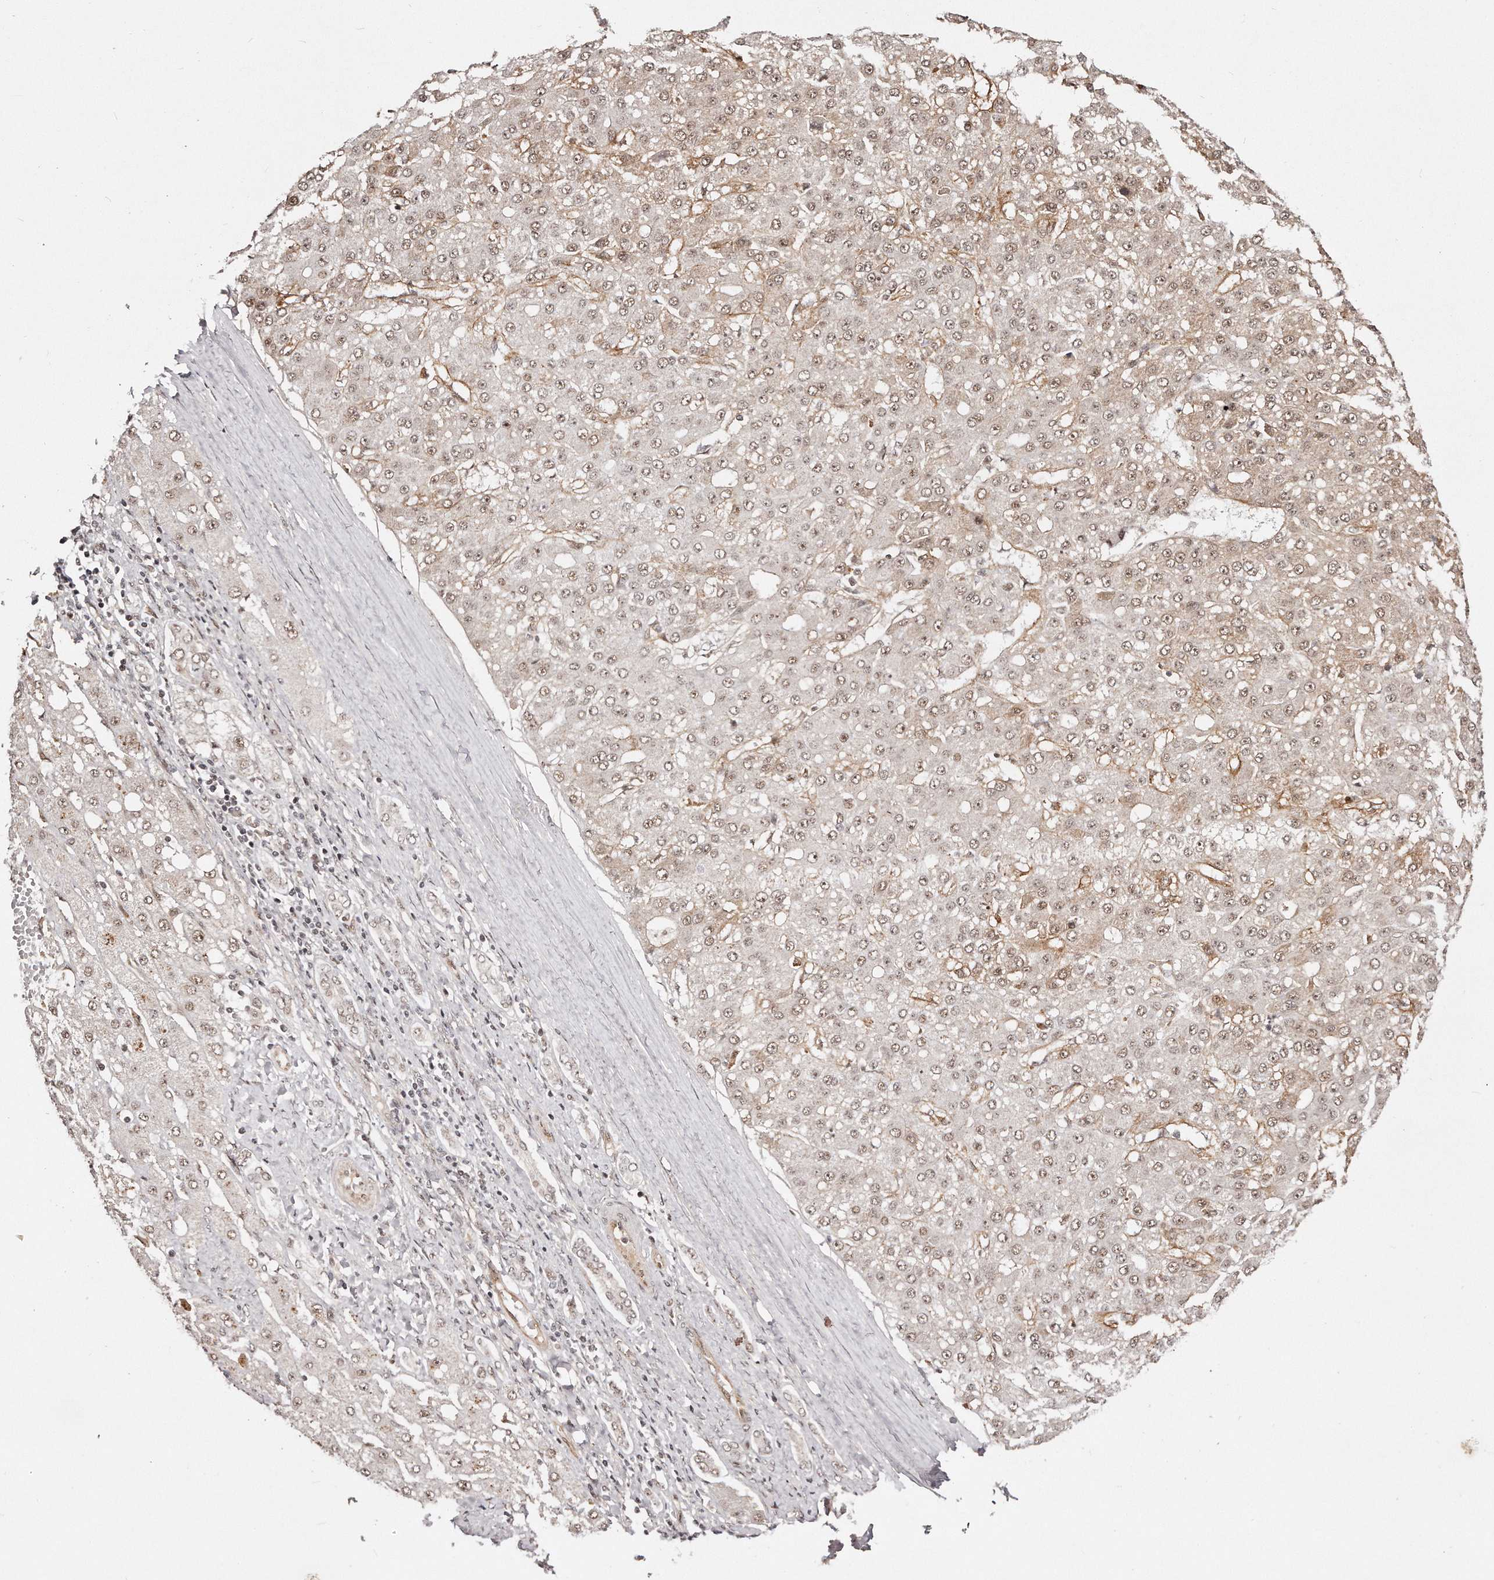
{"staining": {"intensity": "weak", "quantity": ">75%", "location": "nuclear"}, "tissue": "liver cancer", "cell_type": "Tumor cells", "image_type": "cancer", "snomed": [{"axis": "morphology", "description": "Carcinoma, Hepatocellular, NOS"}, {"axis": "topography", "description": "Liver"}], "caption": "Immunohistochemical staining of liver cancer (hepatocellular carcinoma) demonstrates low levels of weak nuclear protein staining in about >75% of tumor cells.", "gene": "SOX4", "patient": {"sex": "male", "age": 67}}